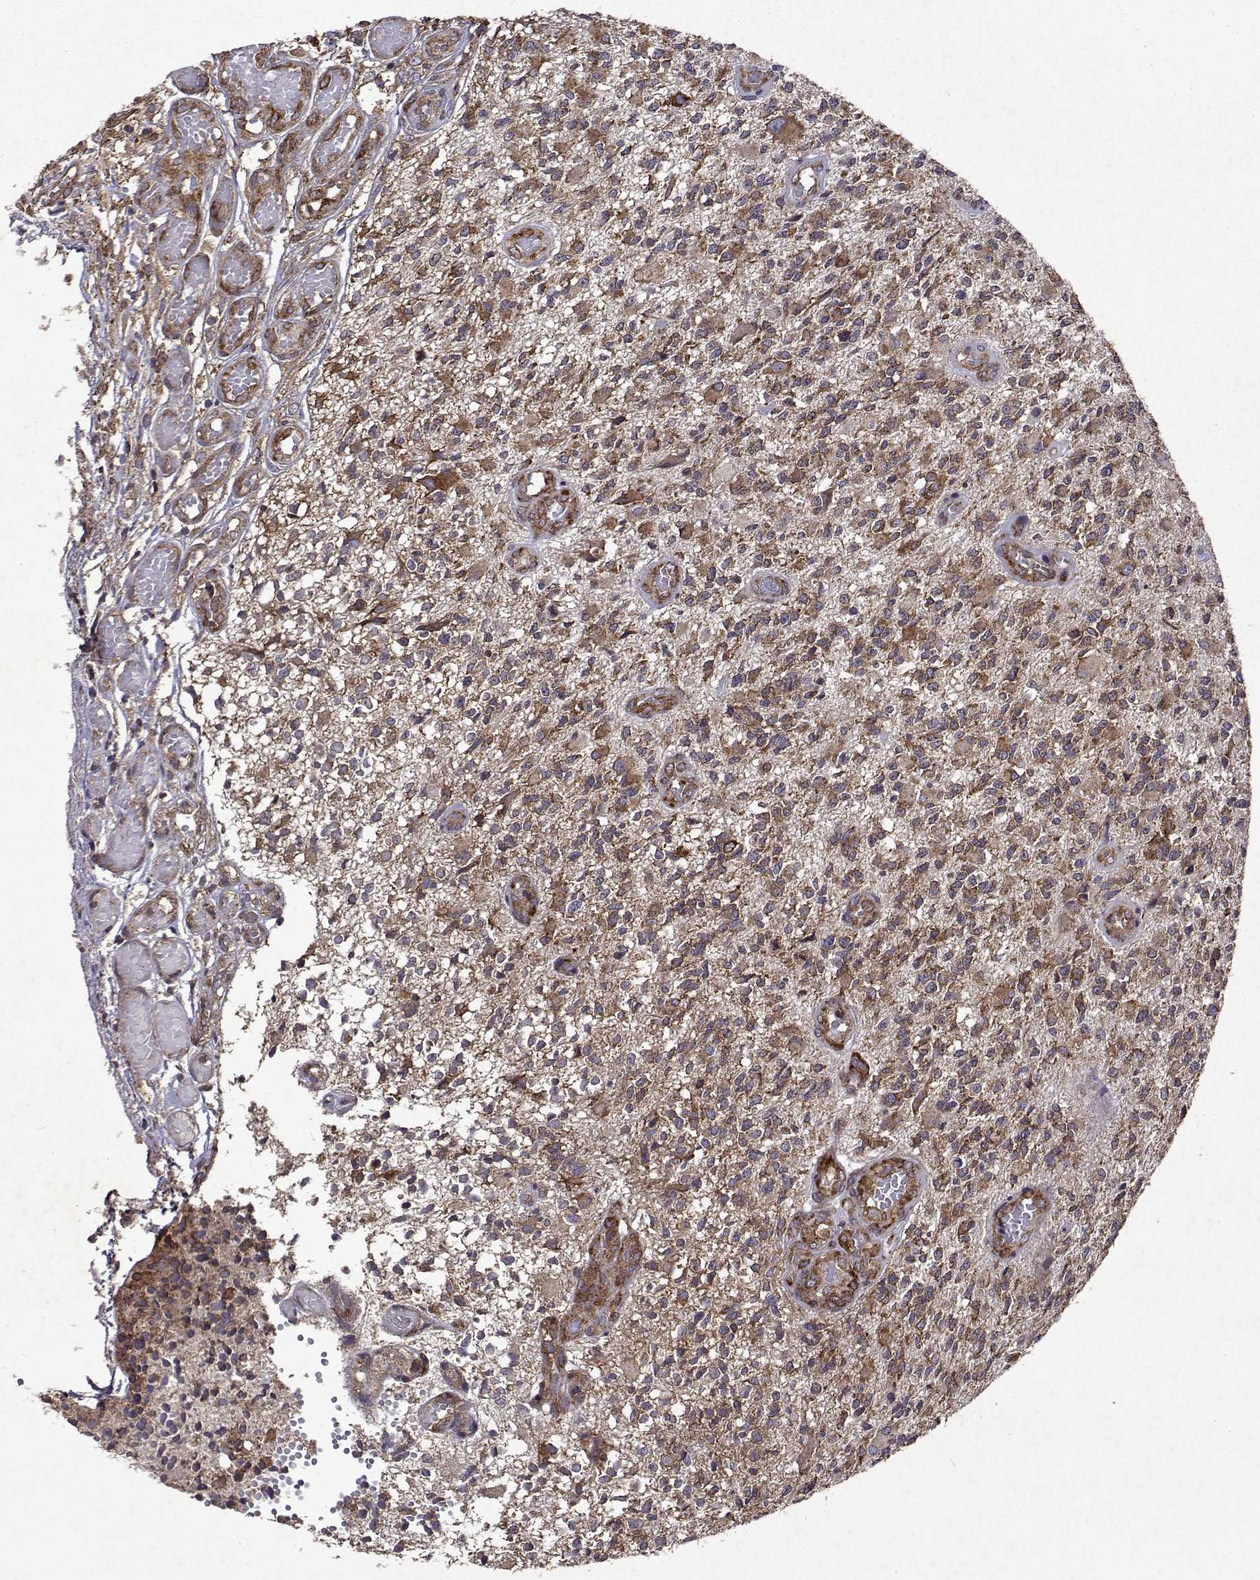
{"staining": {"intensity": "moderate", "quantity": ">75%", "location": "cytoplasmic/membranous"}, "tissue": "glioma", "cell_type": "Tumor cells", "image_type": "cancer", "snomed": [{"axis": "morphology", "description": "Glioma, malignant, High grade"}, {"axis": "topography", "description": "Brain"}], "caption": "Glioma stained with immunohistochemistry reveals moderate cytoplasmic/membranous positivity in approximately >75% of tumor cells.", "gene": "TARBP2", "patient": {"sex": "female", "age": 63}}